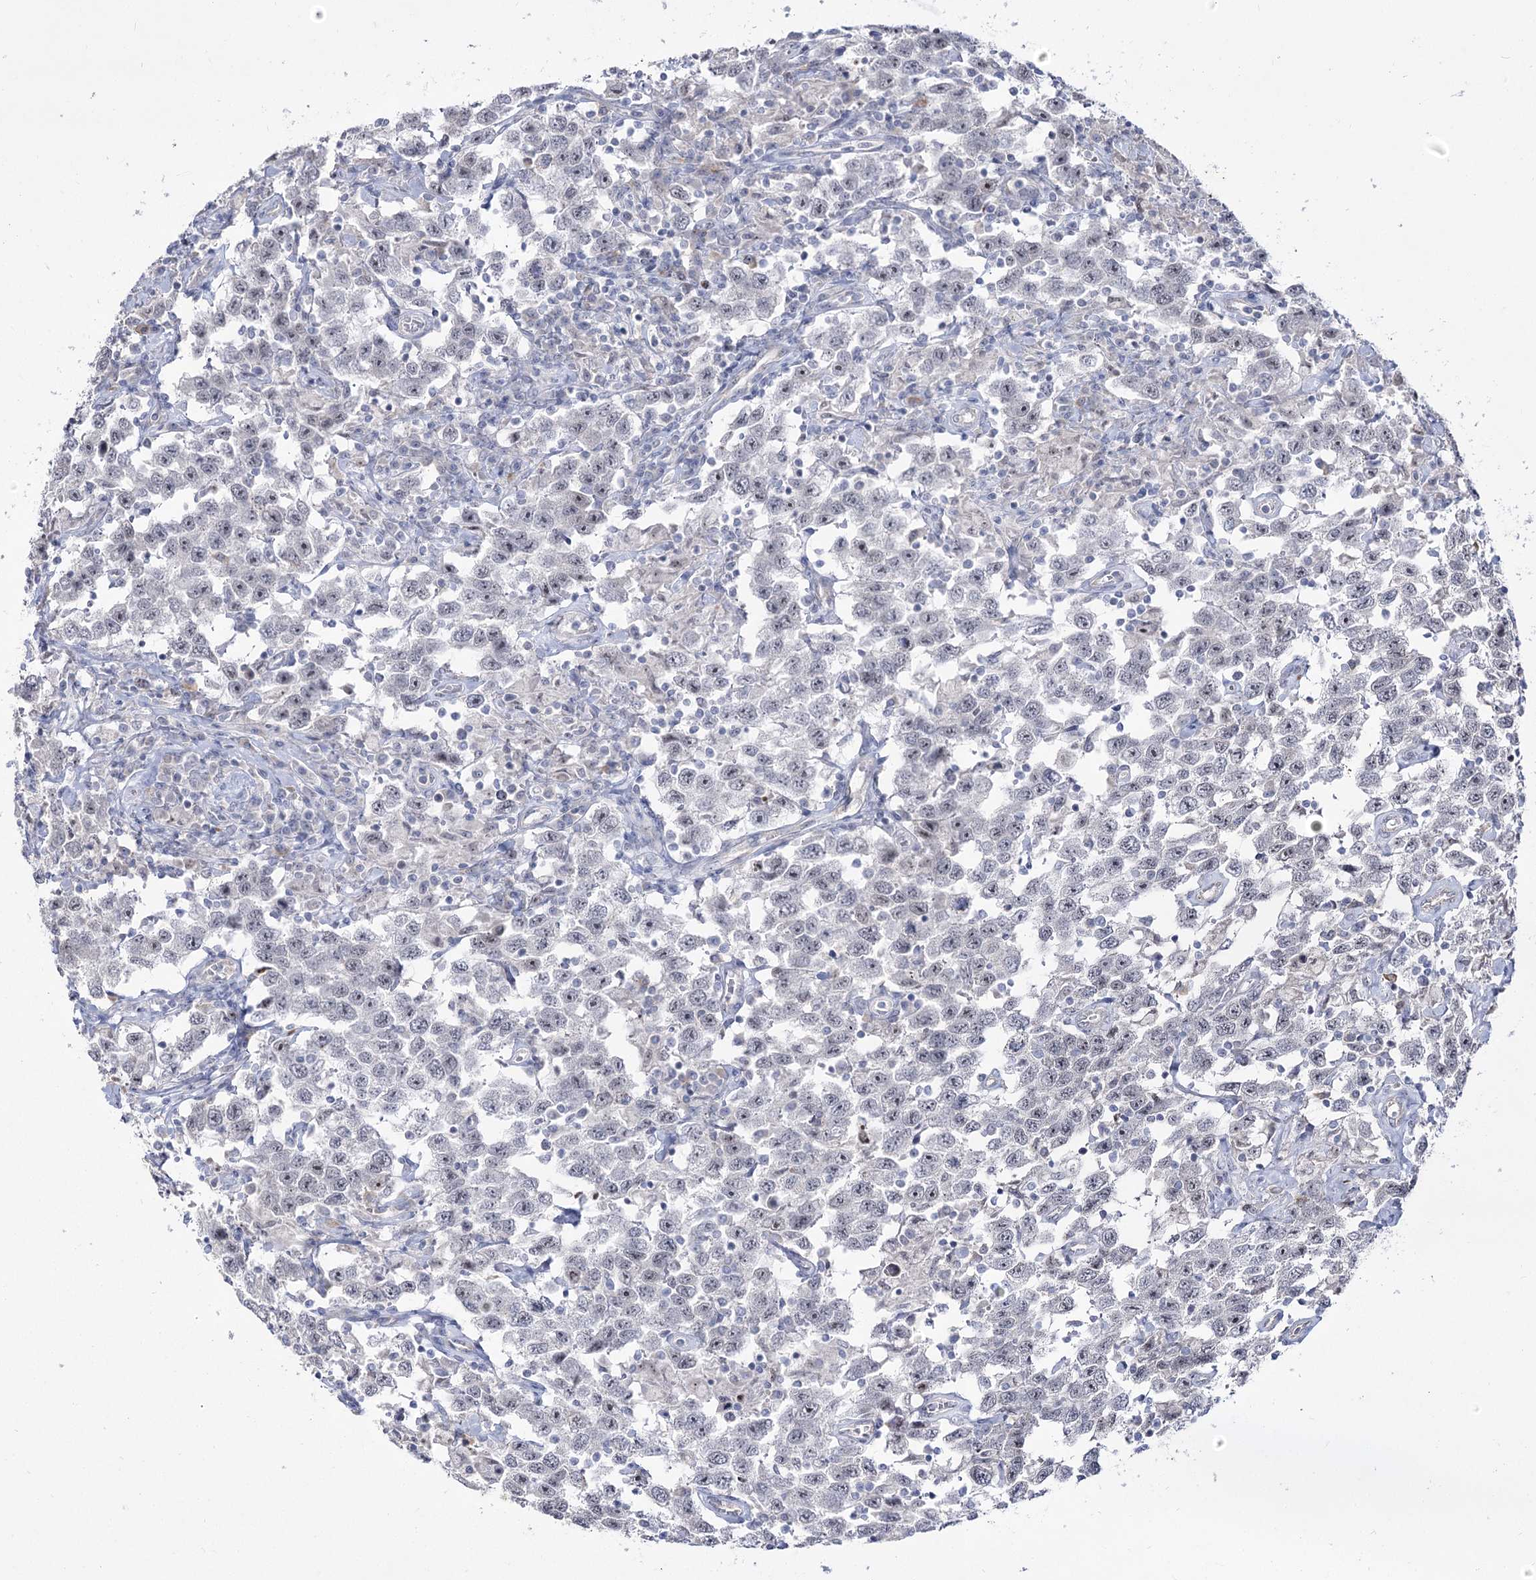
{"staining": {"intensity": "negative", "quantity": "none", "location": "none"}, "tissue": "testis cancer", "cell_type": "Tumor cells", "image_type": "cancer", "snomed": [{"axis": "morphology", "description": "Seminoma, NOS"}, {"axis": "topography", "description": "Testis"}], "caption": "IHC of human testis cancer displays no staining in tumor cells. (Stains: DAB (3,3'-diaminobenzidine) immunohistochemistry (IHC) with hematoxylin counter stain, Microscopy: brightfield microscopy at high magnification).", "gene": "DDX50", "patient": {"sex": "male", "age": 41}}